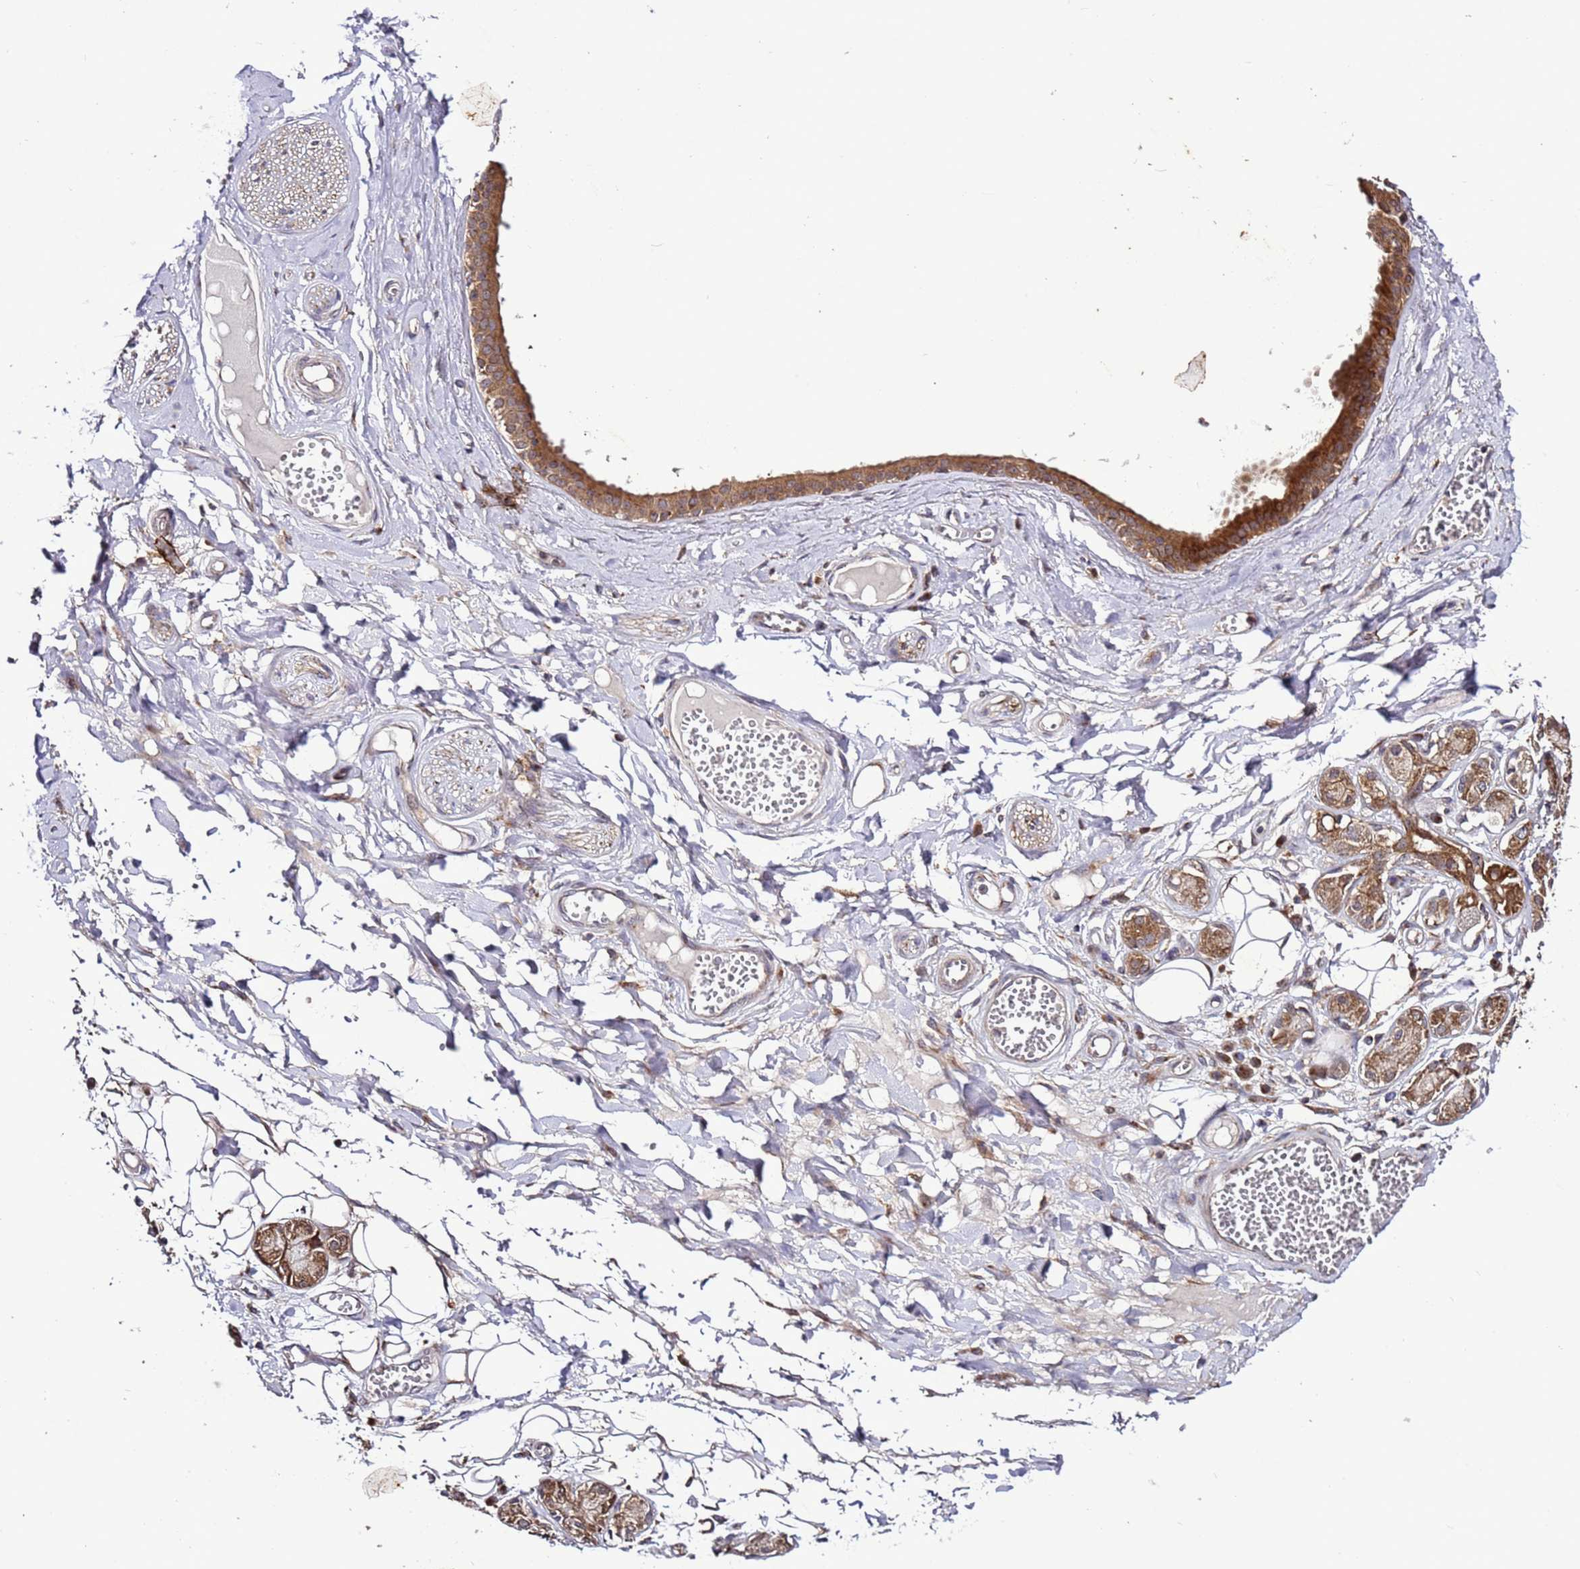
{"staining": {"intensity": "negative", "quantity": "none", "location": "none"}, "tissue": "adipose tissue", "cell_type": "Adipocytes", "image_type": "normal", "snomed": [{"axis": "morphology", "description": "Normal tissue, NOS"}, {"axis": "morphology", "description": "Inflammation, NOS"}, {"axis": "topography", "description": "Salivary gland"}, {"axis": "topography", "description": "Peripheral nerve tissue"}], "caption": "A micrograph of human adipose tissue is negative for staining in adipocytes. (IHC, brightfield microscopy, high magnification).", "gene": "TMEM176B", "patient": {"sex": "female", "age": 75}}